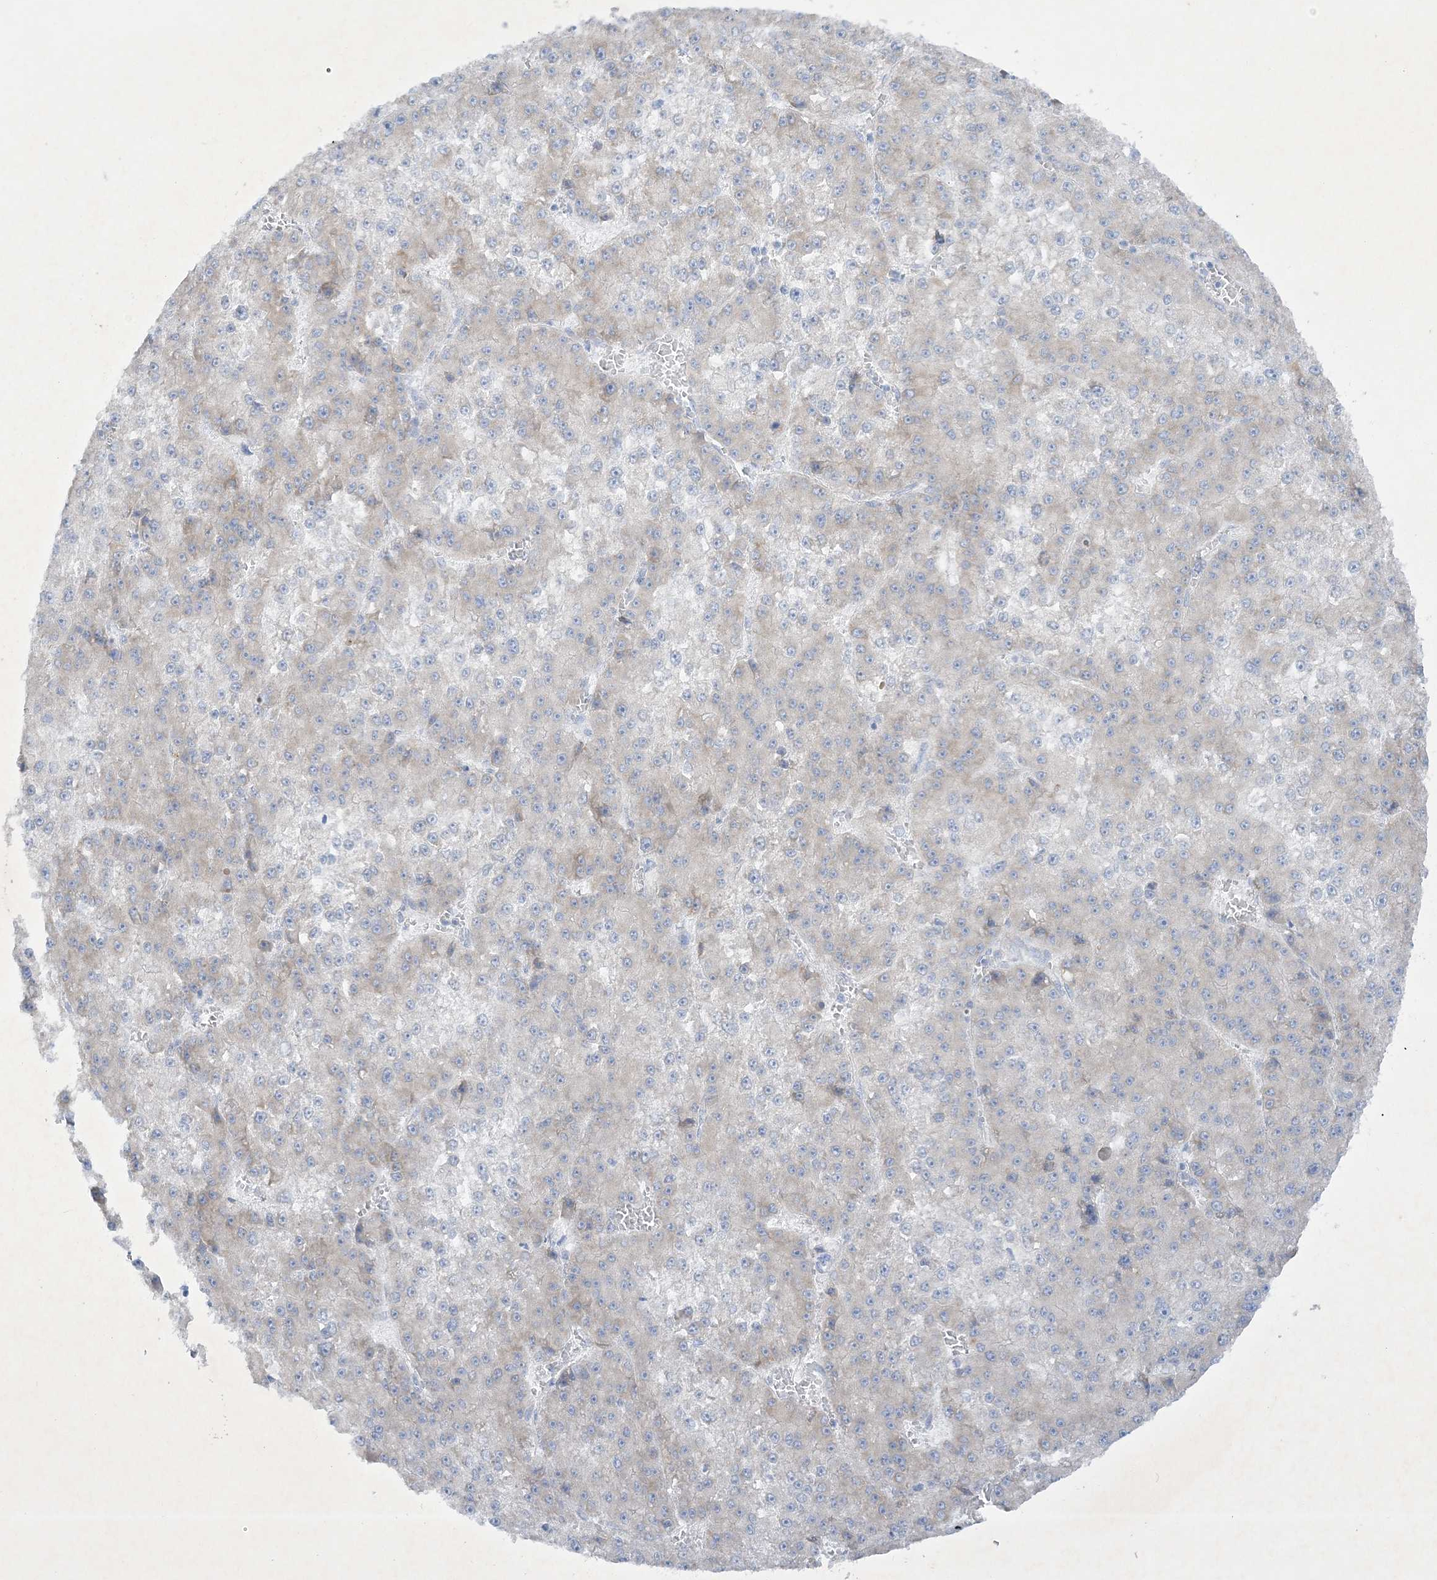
{"staining": {"intensity": "weak", "quantity": "<25%", "location": "cytoplasmic/membranous"}, "tissue": "liver cancer", "cell_type": "Tumor cells", "image_type": "cancer", "snomed": [{"axis": "morphology", "description": "Carcinoma, Hepatocellular, NOS"}, {"axis": "topography", "description": "Liver"}], "caption": "Tumor cells are negative for brown protein staining in liver hepatocellular carcinoma.", "gene": "FARSB", "patient": {"sex": "female", "age": 73}}